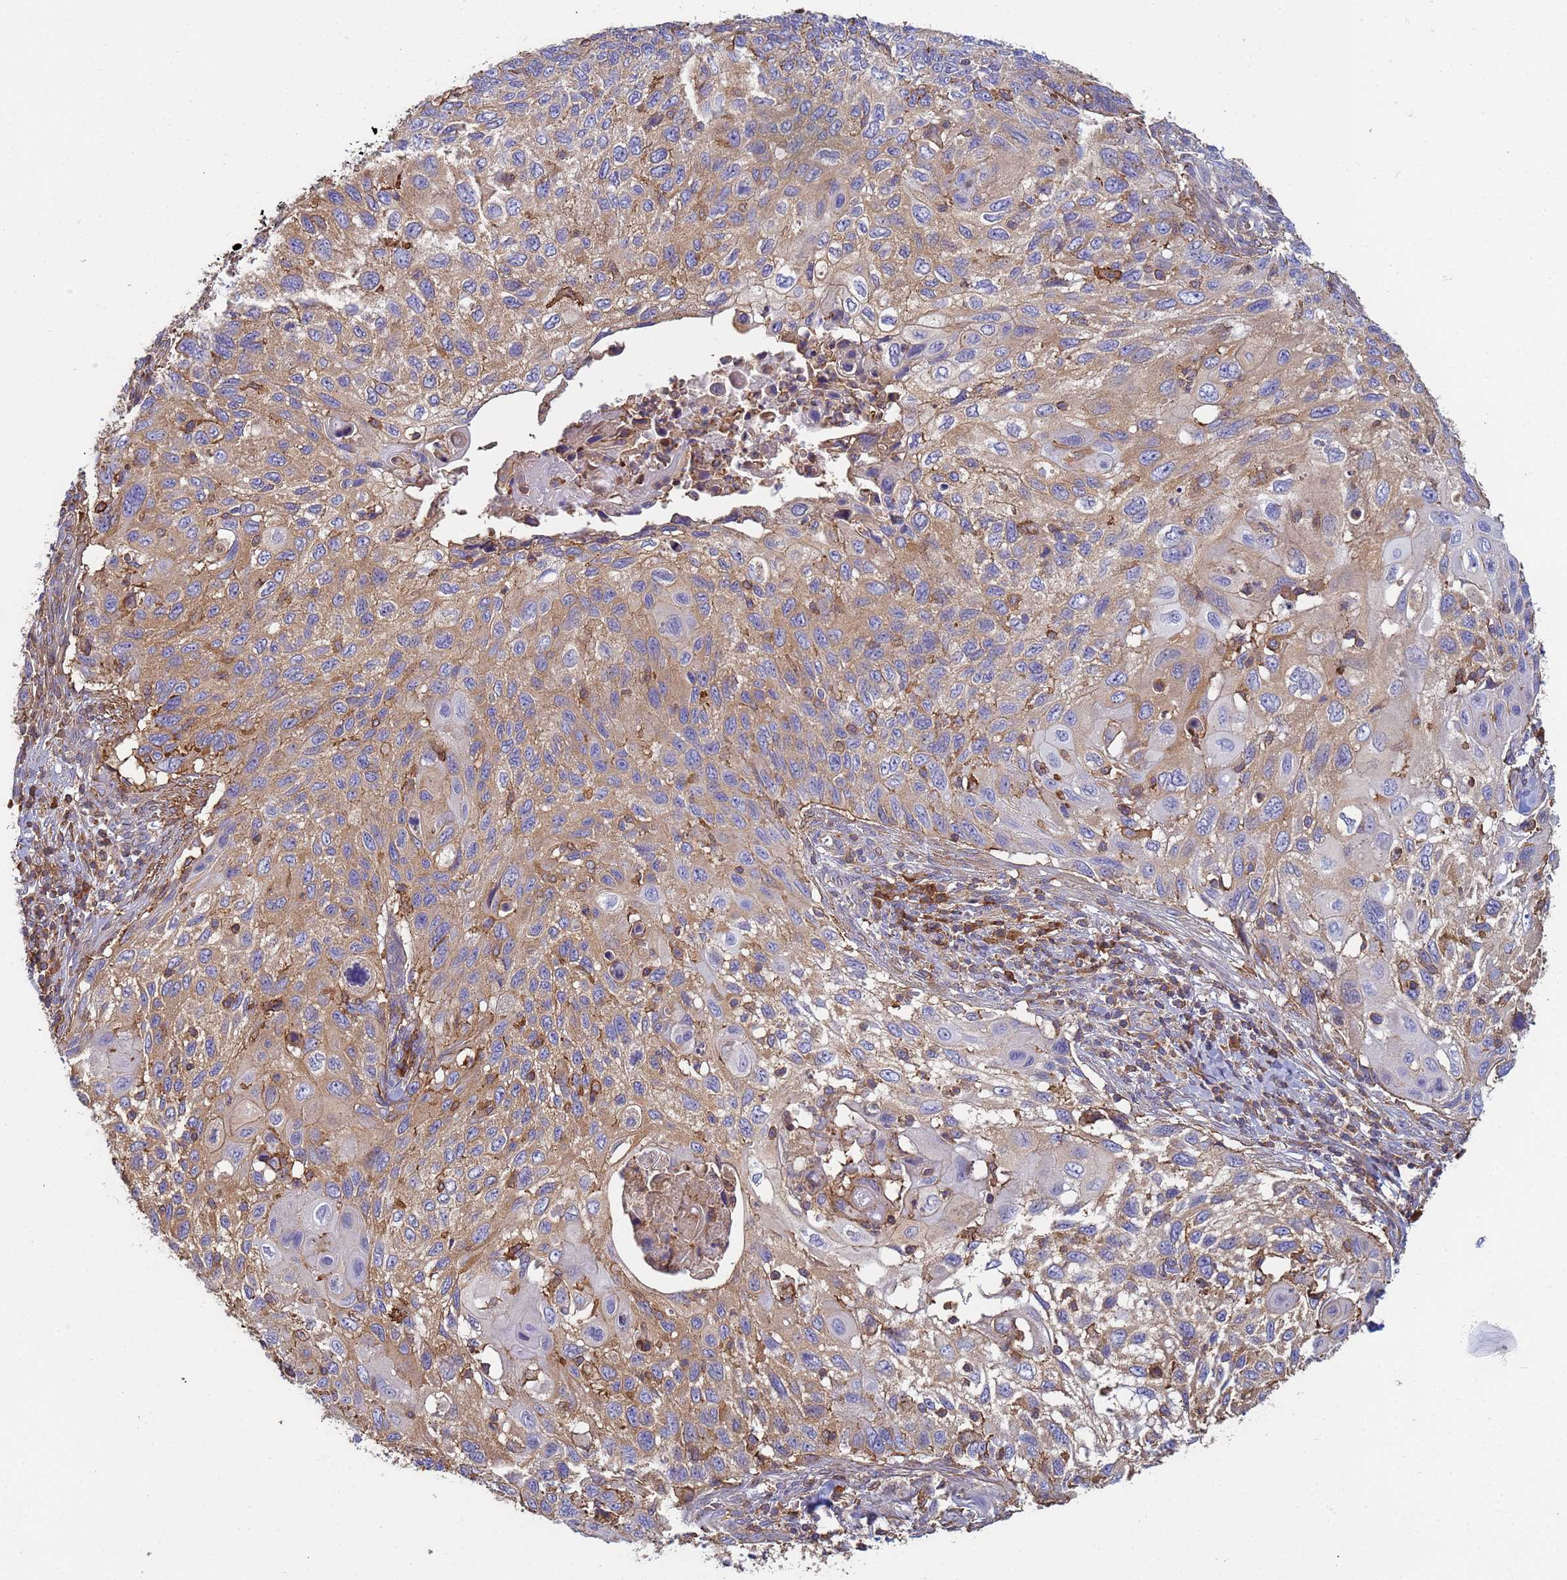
{"staining": {"intensity": "moderate", "quantity": ">75%", "location": "cytoplasmic/membranous"}, "tissue": "cervical cancer", "cell_type": "Tumor cells", "image_type": "cancer", "snomed": [{"axis": "morphology", "description": "Squamous cell carcinoma, NOS"}, {"axis": "topography", "description": "Cervix"}], "caption": "An IHC histopathology image of neoplastic tissue is shown. Protein staining in brown highlights moderate cytoplasmic/membranous positivity in squamous cell carcinoma (cervical) within tumor cells.", "gene": "ZNG1B", "patient": {"sex": "female", "age": 70}}